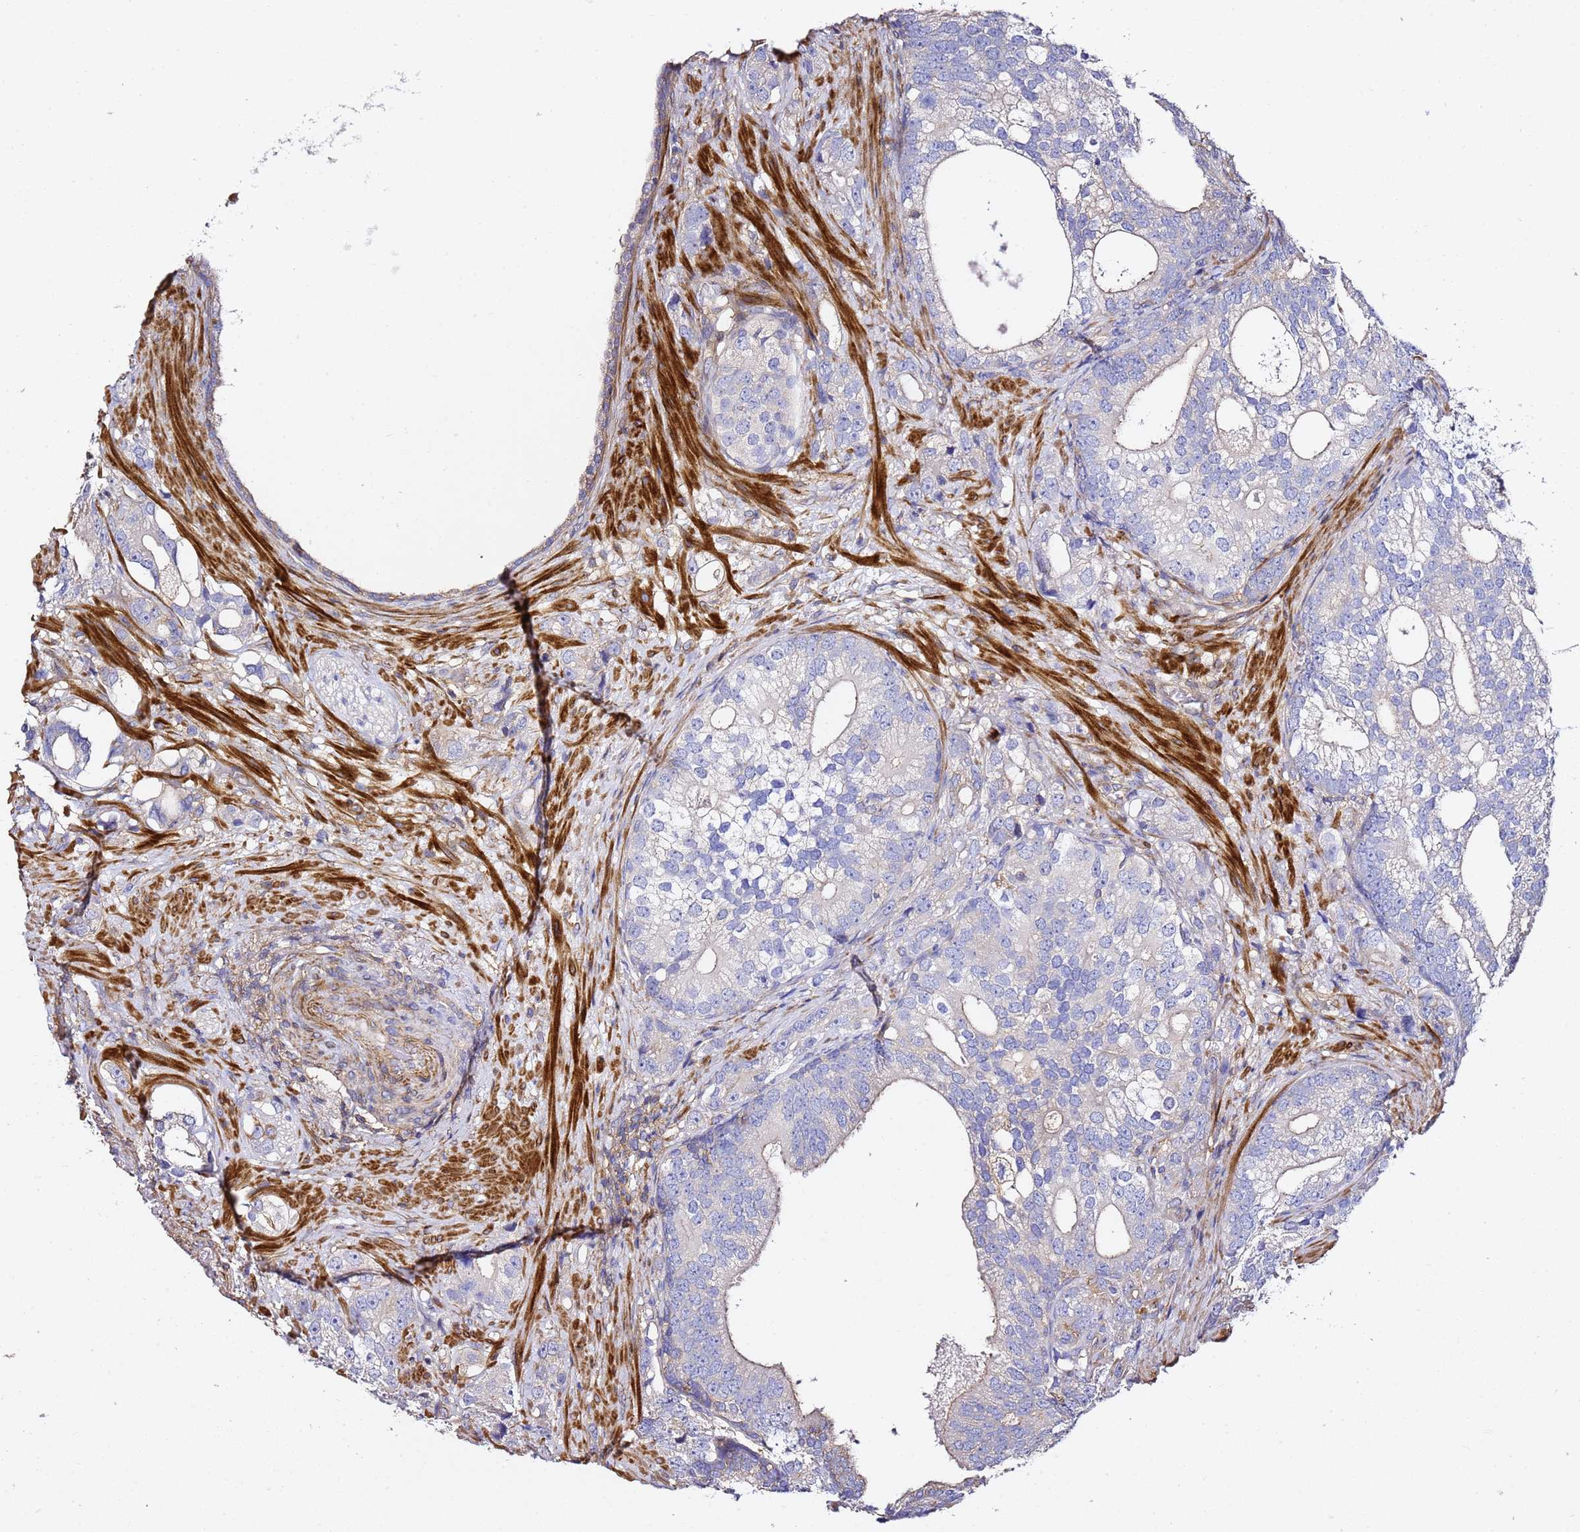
{"staining": {"intensity": "negative", "quantity": "none", "location": "none"}, "tissue": "prostate cancer", "cell_type": "Tumor cells", "image_type": "cancer", "snomed": [{"axis": "morphology", "description": "Adenocarcinoma, High grade"}, {"axis": "topography", "description": "Prostate"}], "caption": "Immunohistochemistry of prostate adenocarcinoma (high-grade) demonstrates no positivity in tumor cells.", "gene": "ZFP36L2", "patient": {"sex": "male", "age": 75}}